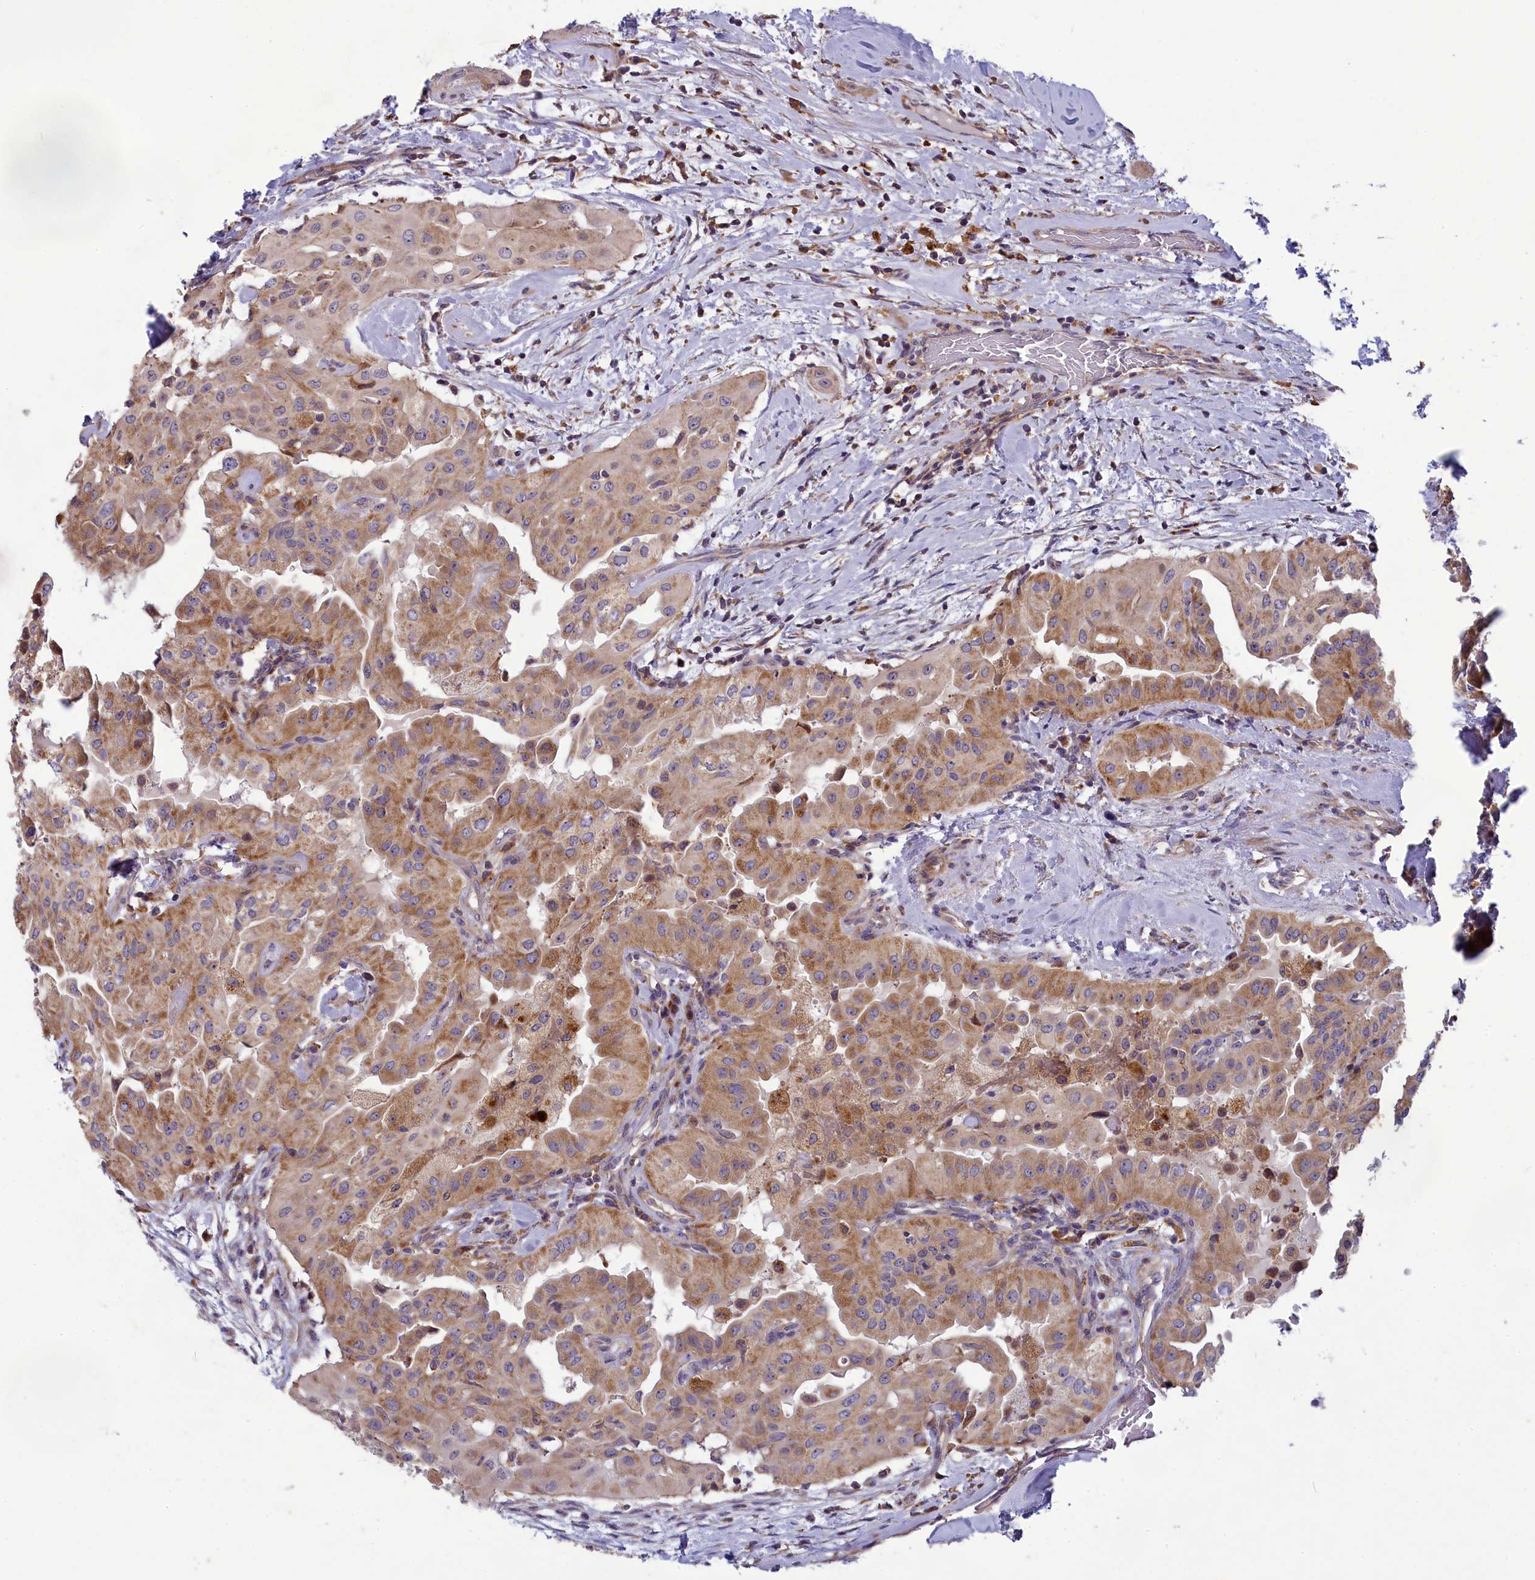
{"staining": {"intensity": "moderate", "quantity": ">75%", "location": "cytoplasmic/membranous"}, "tissue": "thyroid cancer", "cell_type": "Tumor cells", "image_type": "cancer", "snomed": [{"axis": "morphology", "description": "Papillary adenocarcinoma, NOS"}, {"axis": "topography", "description": "Thyroid gland"}], "caption": "Immunohistochemical staining of human thyroid cancer displays medium levels of moderate cytoplasmic/membranous protein positivity in approximately >75% of tumor cells.", "gene": "BLTP2", "patient": {"sex": "female", "age": 59}}